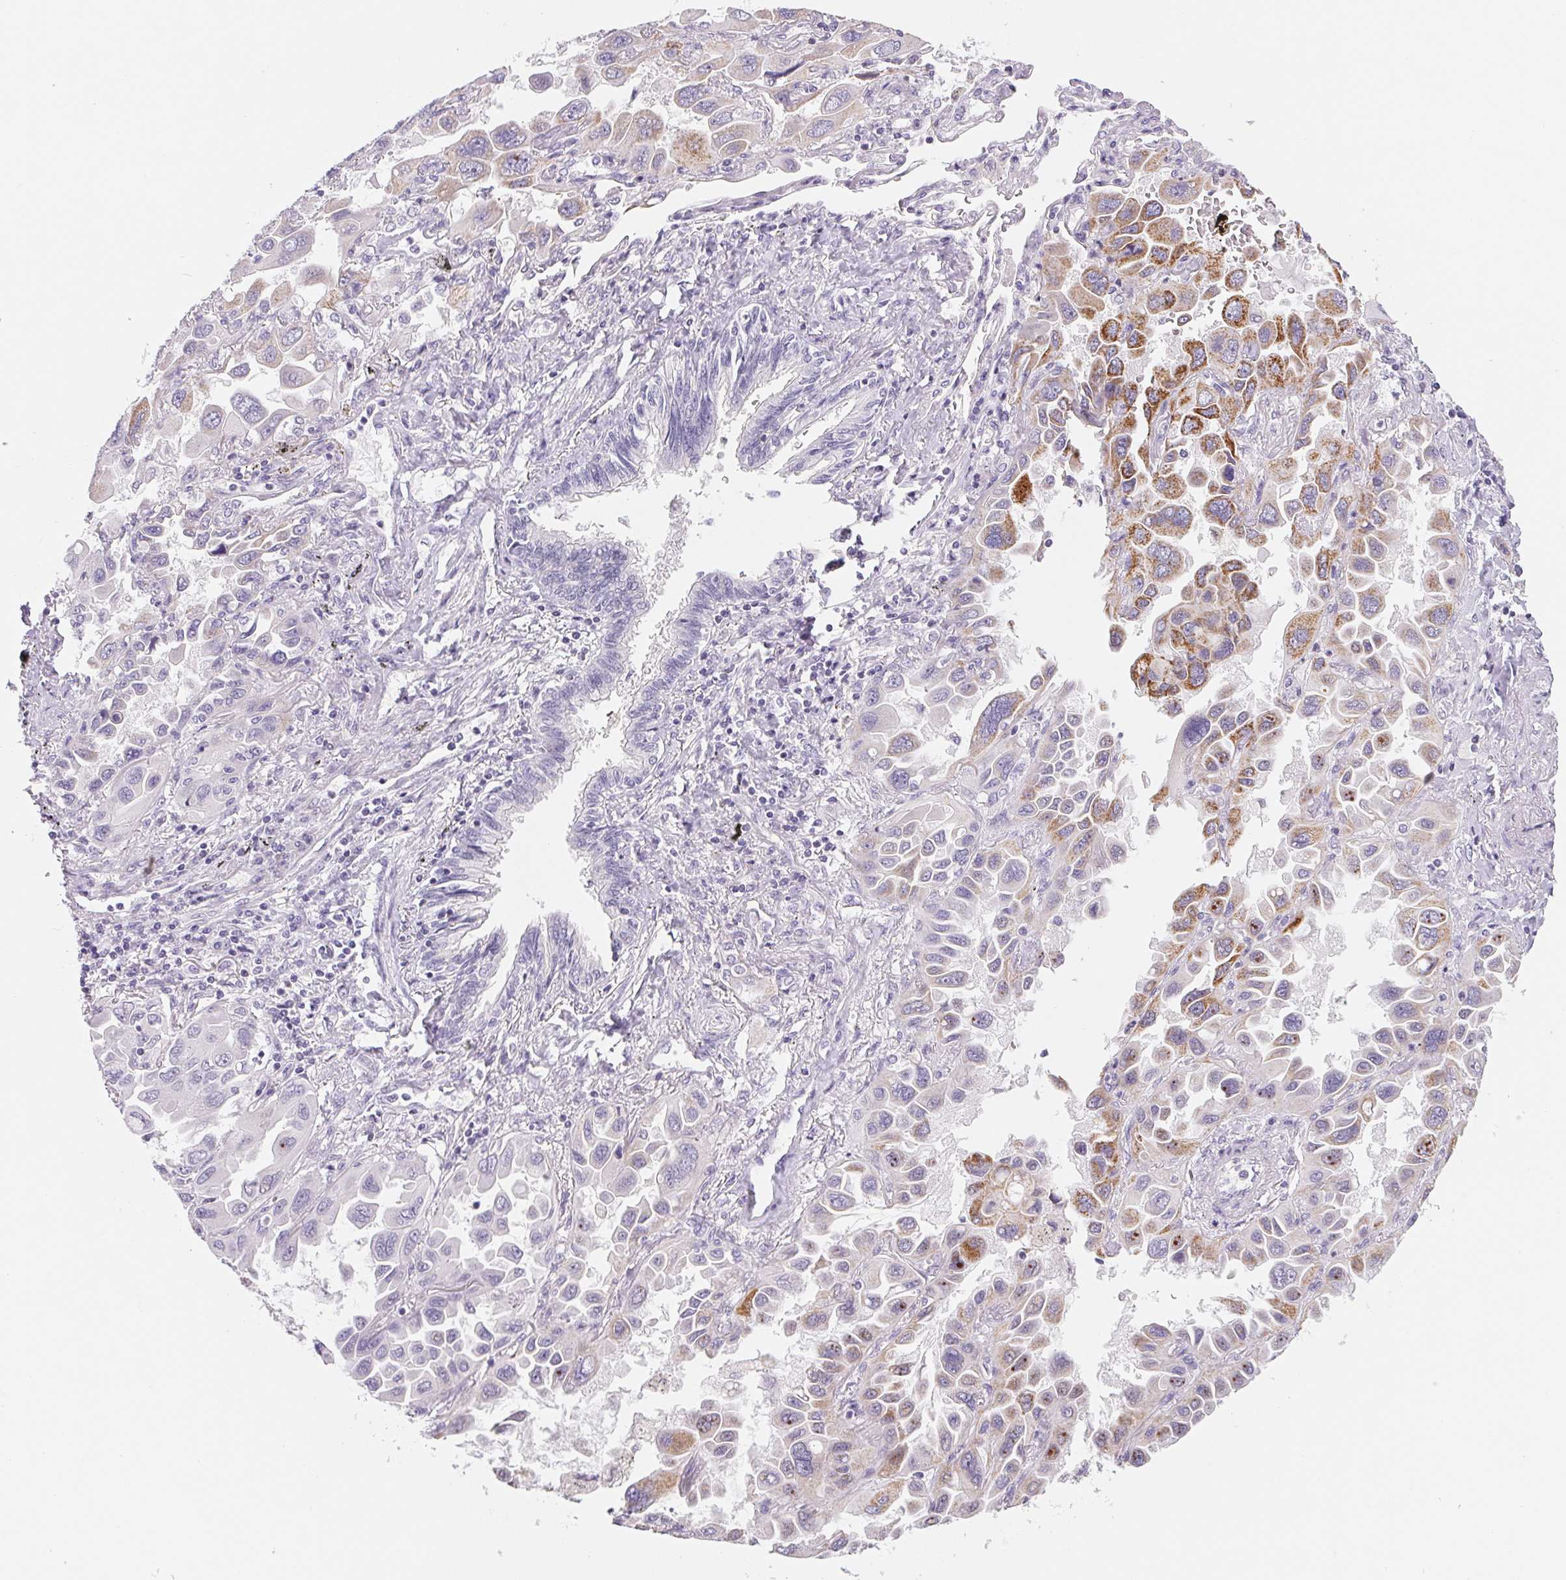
{"staining": {"intensity": "moderate", "quantity": "<25%", "location": "cytoplasmic/membranous"}, "tissue": "lung cancer", "cell_type": "Tumor cells", "image_type": "cancer", "snomed": [{"axis": "morphology", "description": "Adenocarcinoma, NOS"}, {"axis": "topography", "description": "Lung"}], "caption": "Adenocarcinoma (lung) stained for a protein exhibits moderate cytoplasmic/membranous positivity in tumor cells.", "gene": "GIPC2", "patient": {"sex": "male", "age": 64}}